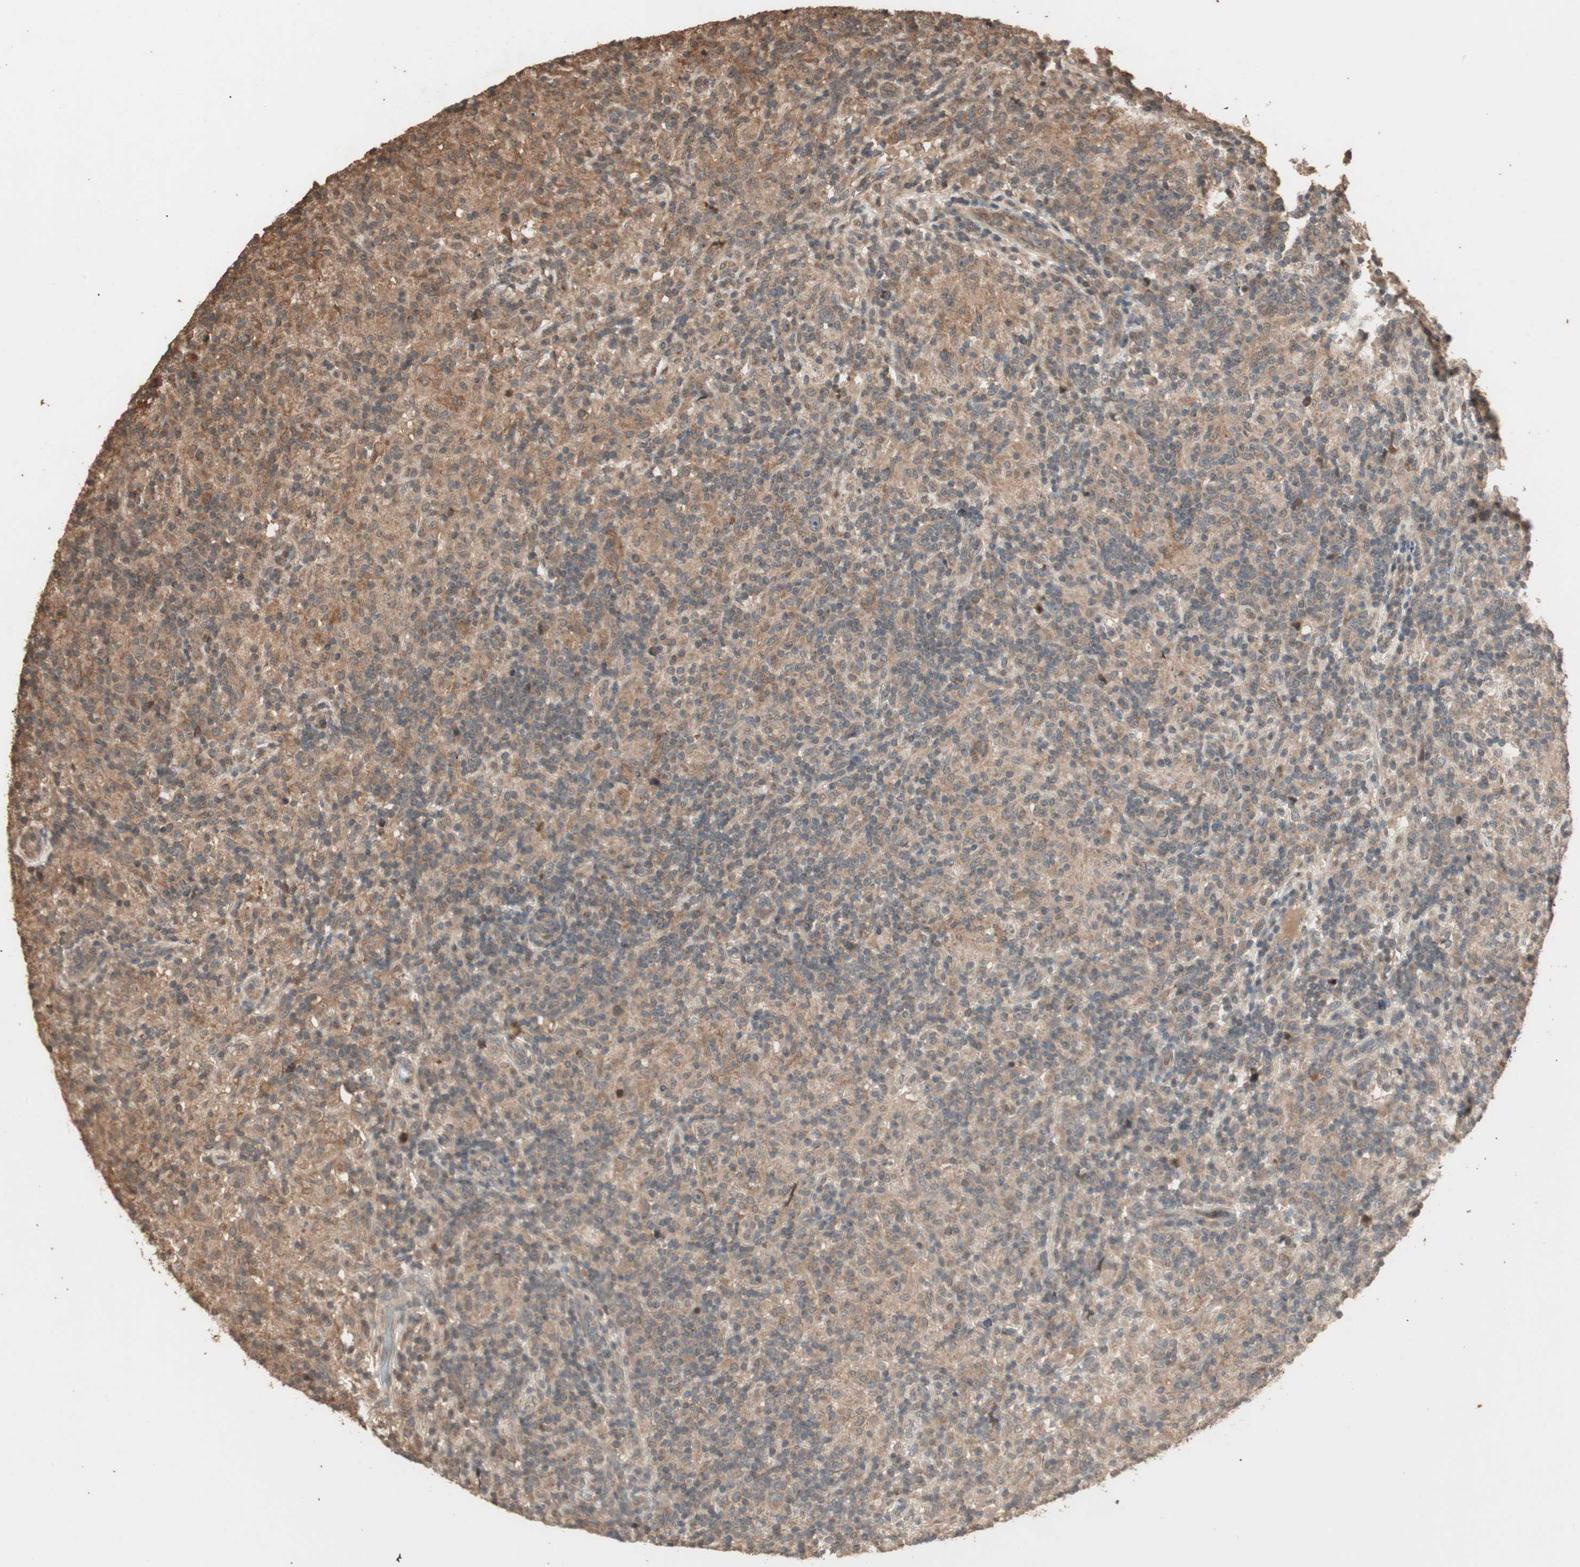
{"staining": {"intensity": "weak", "quantity": ">75%", "location": "cytoplasmic/membranous"}, "tissue": "lymphoma", "cell_type": "Tumor cells", "image_type": "cancer", "snomed": [{"axis": "morphology", "description": "Hodgkin's disease, NOS"}, {"axis": "topography", "description": "Lymph node"}], "caption": "DAB (3,3'-diaminobenzidine) immunohistochemical staining of Hodgkin's disease shows weak cytoplasmic/membranous protein staining in about >75% of tumor cells.", "gene": "USP20", "patient": {"sex": "male", "age": 70}}